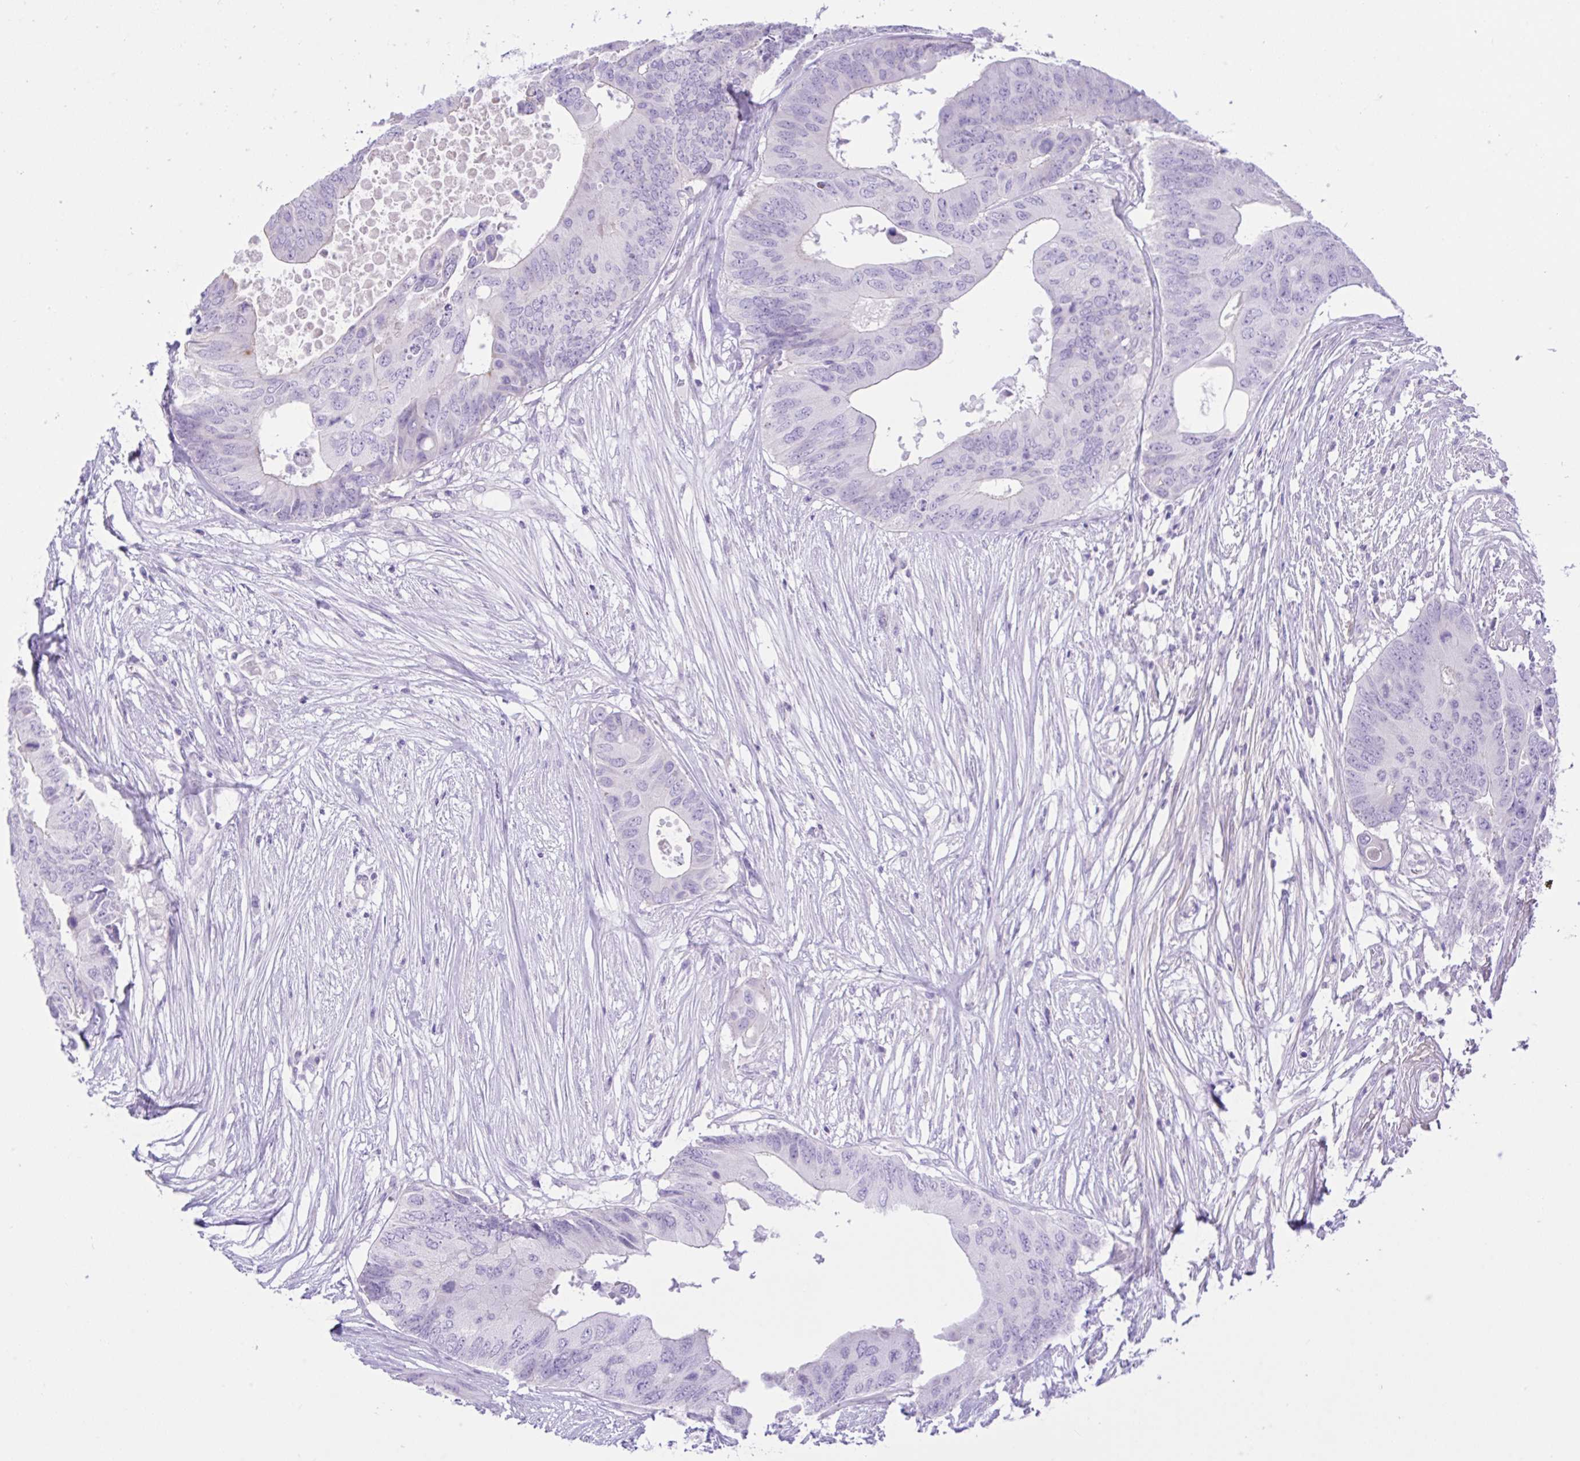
{"staining": {"intensity": "negative", "quantity": "none", "location": "none"}, "tissue": "colorectal cancer", "cell_type": "Tumor cells", "image_type": "cancer", "snomed": [{"axis": "morphology", "description": "Adenocarcinoma, NOS"}, {"axis": "topography", "description": "Colon"}], "caption": "There is no significant staining in tumor cells of adenocarcinoma (colorectal). The staining was performed using DAB to visualize the protein expression in brown, while the nuclei were stained in blue with hematoxylin (Magnification: 20x).", "gene": "ZNF101", "patient": {"sex": "male", "age": 71}}